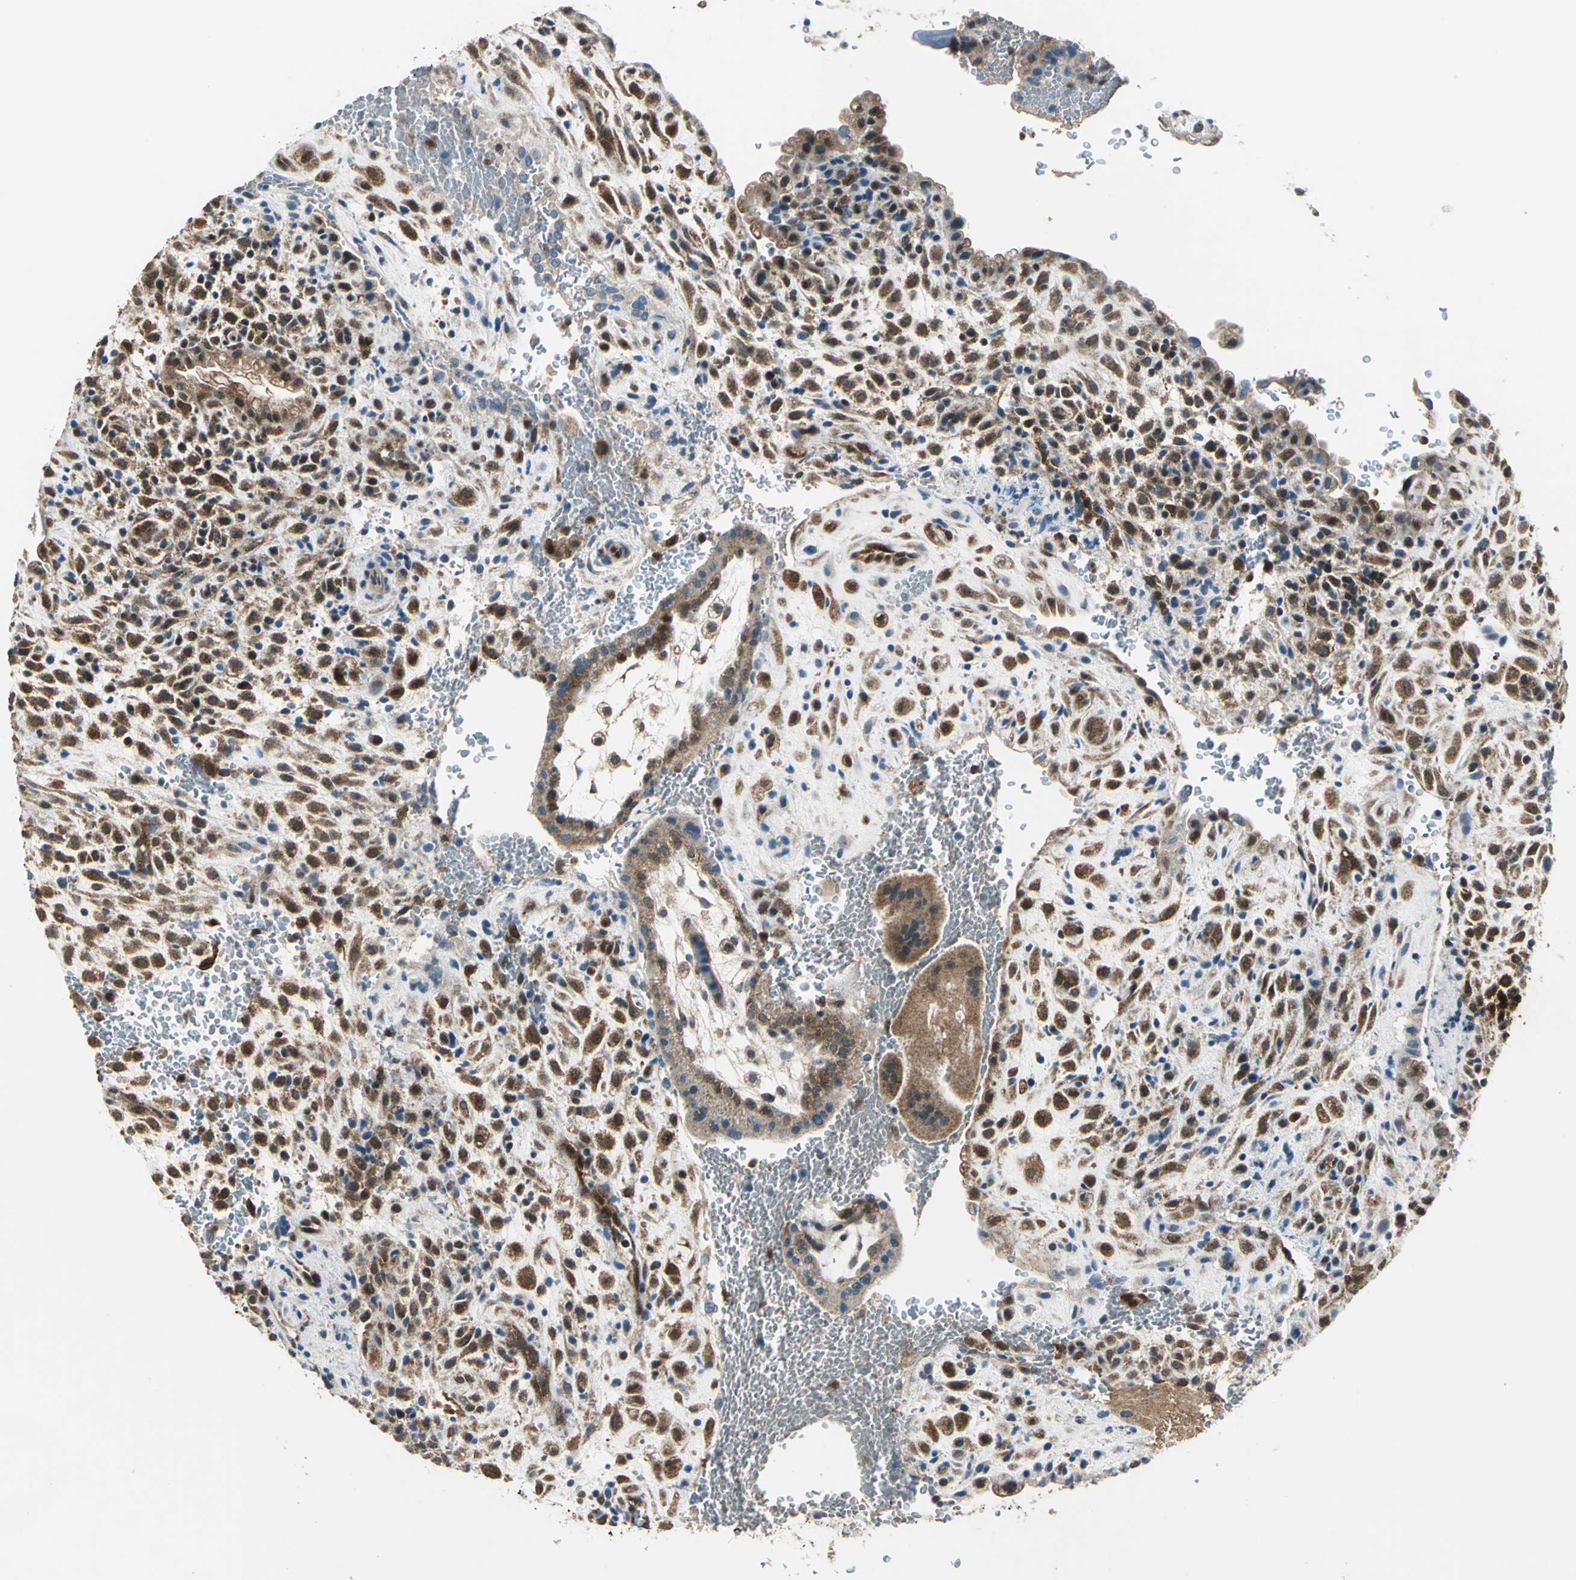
{"staining": {"intensity": "strong", "quantity": ">75%", "location": "cytoplasmic/membranous,nuclear"}, "tissue": "placenta", "cell_type": "Decidual cells", "image_type": "normal", "snomed": [{"axis": "morphology", "description": "Normal tissue, NOS"}, {"axis": "topography", "description": "Placenta"}], "caption": "Immunohistochemistry (IHC) of benign human placenta exhibits high levels of strong cytoplasmic/membranous,nuclear expression in approximately >75% of decidual cells. The staining was performed using DAB (3,3'-diaminobenzidine) to visualize the protein expression in brown, while the nuclei were stained in blue with hematoxylin (Magnification: 20x).", "gene": "NUDT2", "patient": {"sex": "female", "age": 35}}